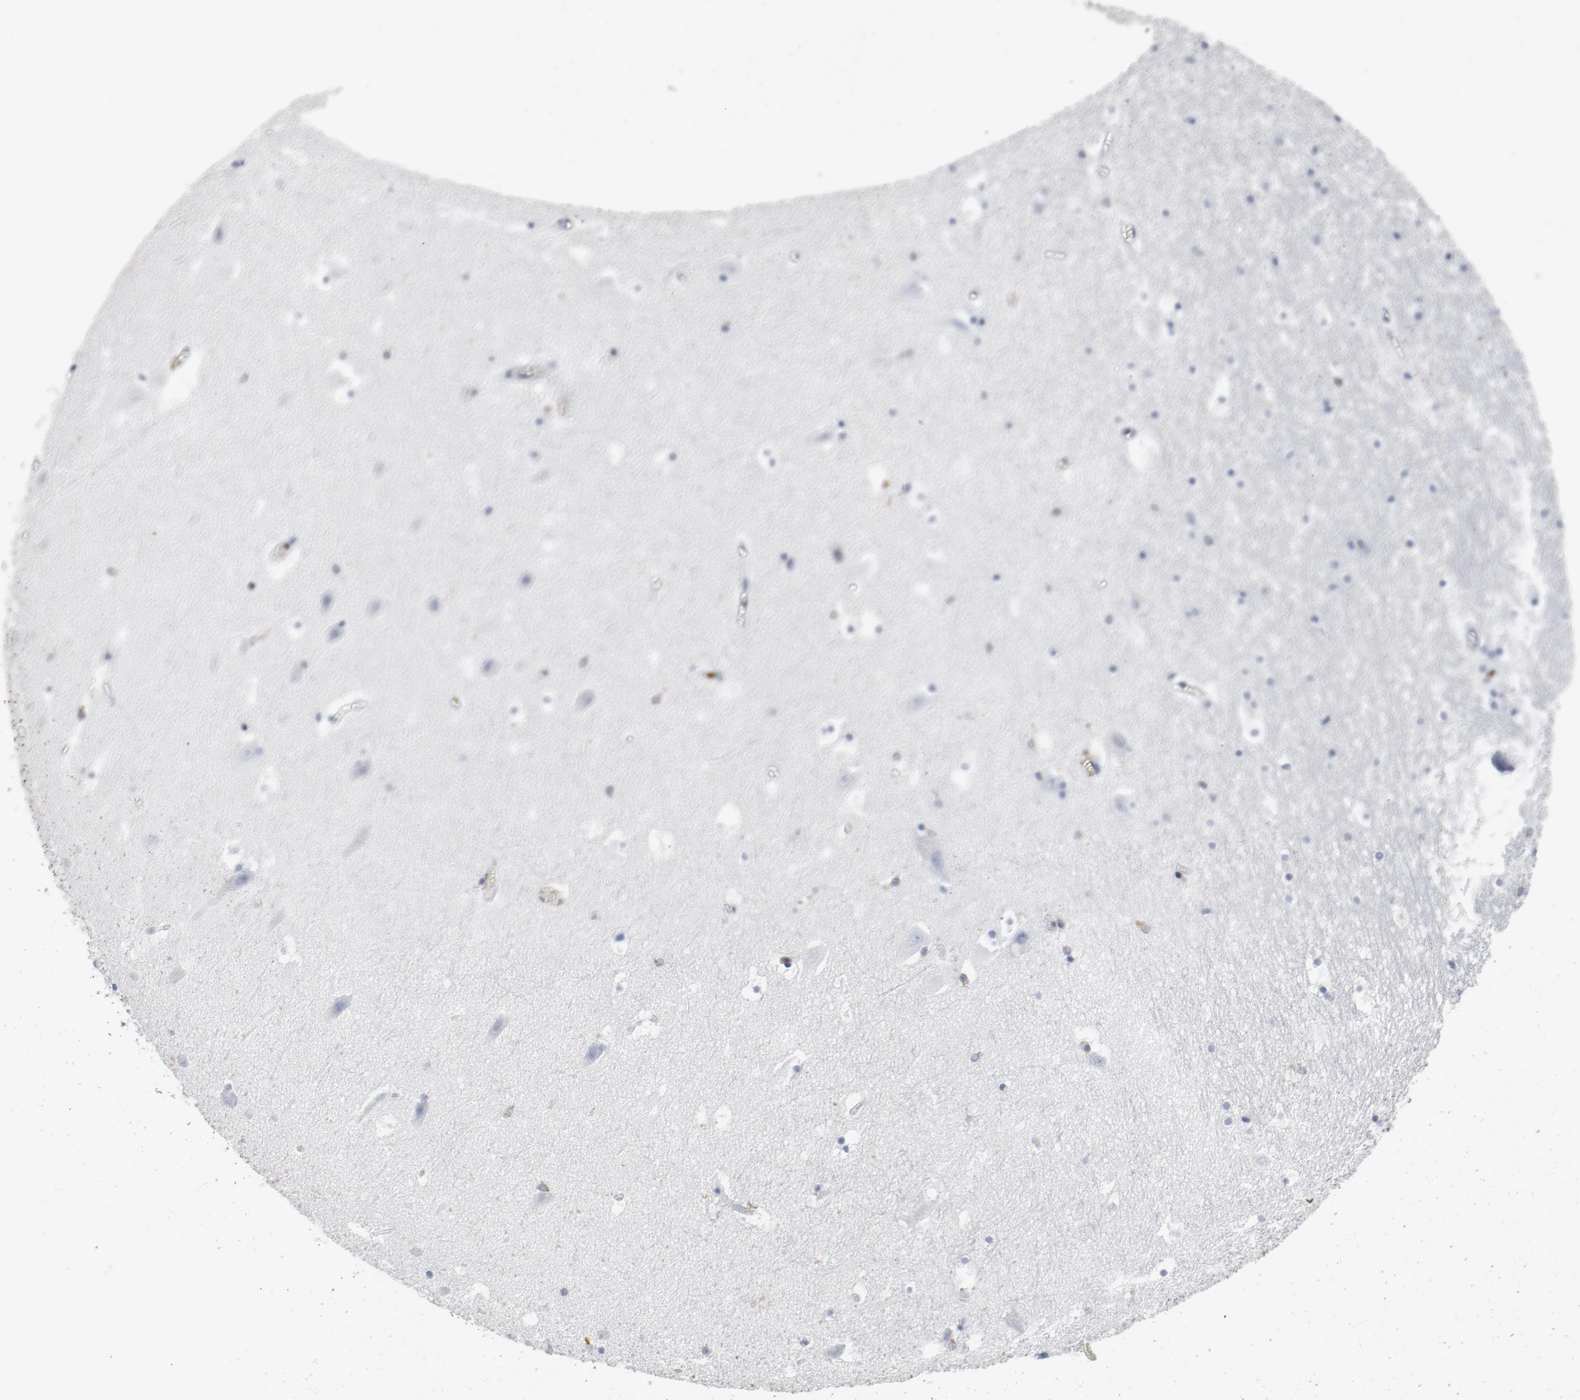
{"staining": {"intensity": "negative", "quantity": "none", "location": "none"}, "tissue": "hippocampus", "cell_type": "Glial cells", "image_type": "normal", "snomed": [{"axis": "morphology", "description": "Normal tissue, NOS"}, {"axis": "topography", "description": "Hippocampus"}], "caption": "IHC micrograph of normal human hippocampus stained for a protein (brown), which demonstrates no expression in glial cells. (DAB IHC visualized using brightfield microscopy, high magnification).", "gene": "LCP2", "patient": {"sex": "male", "age": 45}}